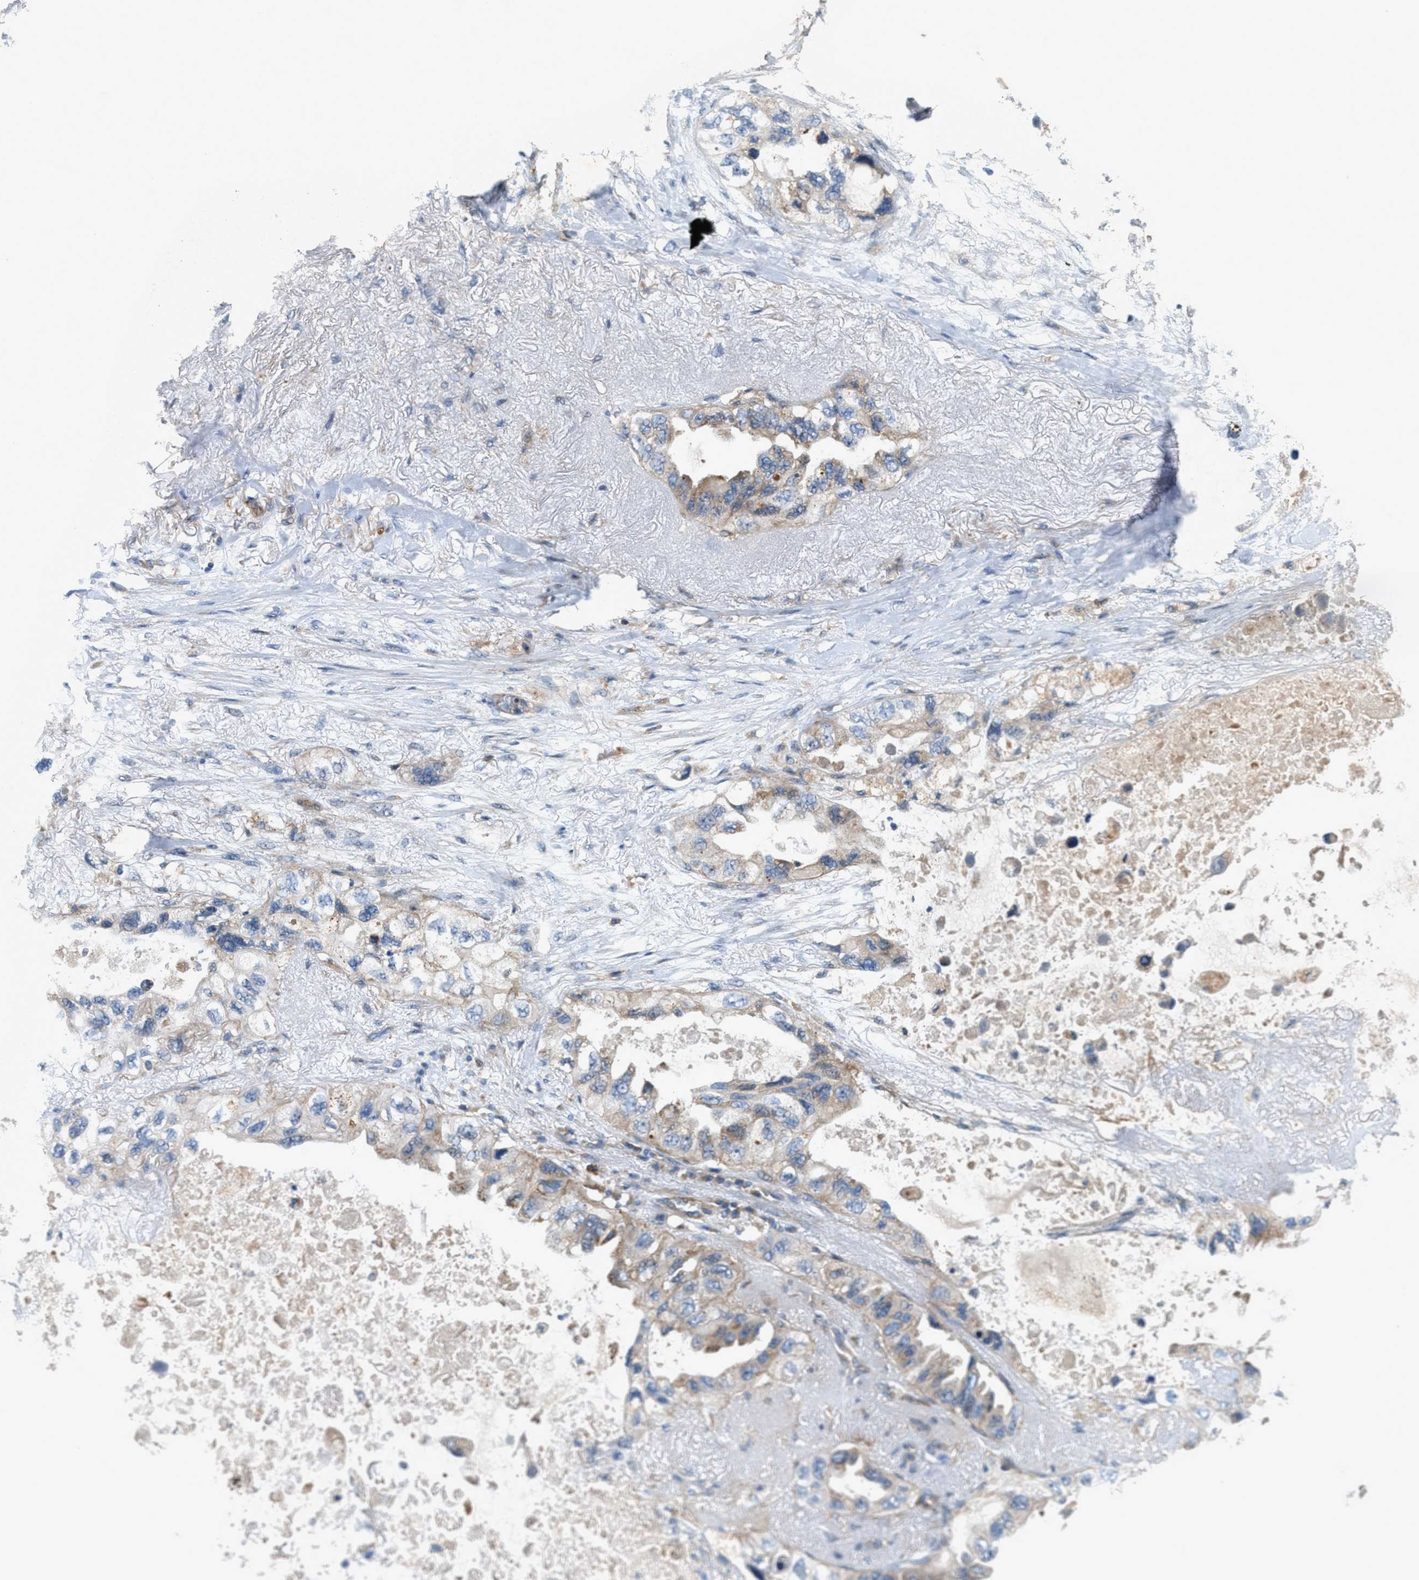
{"staining": {"intensity": "moderate", "quantity": "<25%", "location": "cytoplasmic/membranous"}, "tissue": "lung cancer", "cell_type": "Tumor cells", "image_type": "cancer", "snomed": [{"axis": "morphology", "description": "Squamous cell carcinoma, NOS"}, {"axis": "topography", "description": "Lung"}], "caption": "Immunohistochemistry (IHC) (DAB (3,3'-diaminobenzidine)) staining of lung cancer shows moderate cytoplasmic/membranous protein positivity in approximately <25% of tumor cells.", "gene": "CYB5D1", "patient": {"sex": "female", "age": 73}}